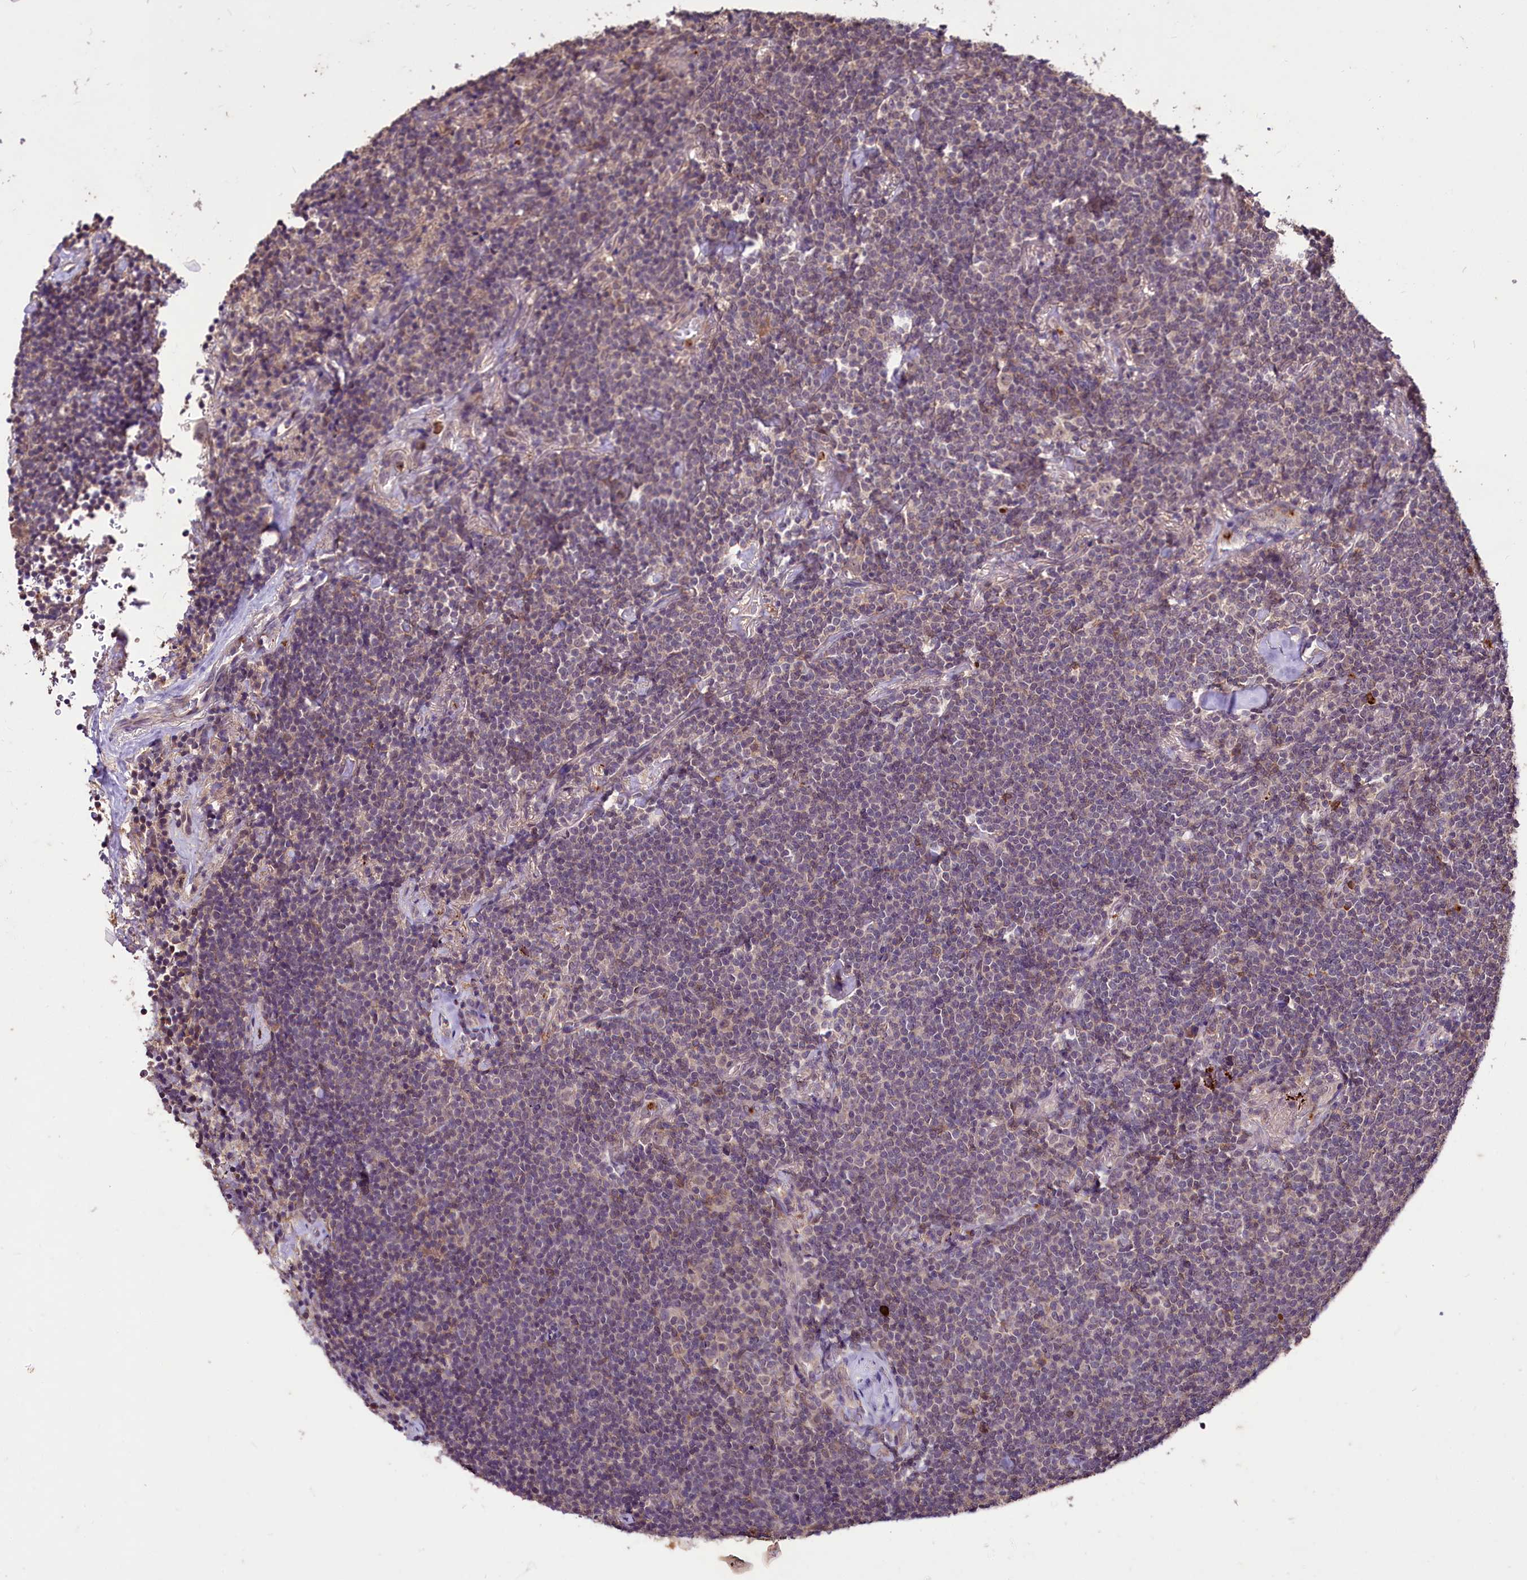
{"staining": {"intensity": "negative", "quantity": "none", "location": "none"}, "tissue": "lymphoma", "cell_type": "Tumor cells", "image_type": "cancer", "snomed": [{"axis": "morphology", "description": "Malignant lymphoma, non-Hodgkin's type, Low grade"}, {"axis": "topography", "description": "Lung"}], "caption": "Low-grade malignant lymphoma, non-Hodgkin's type stained for a protein using immunohistochemistry reveals no positivity tumor cells.", "gene": "KLRB1", "patient": {"sex": "female", "age": 71}}